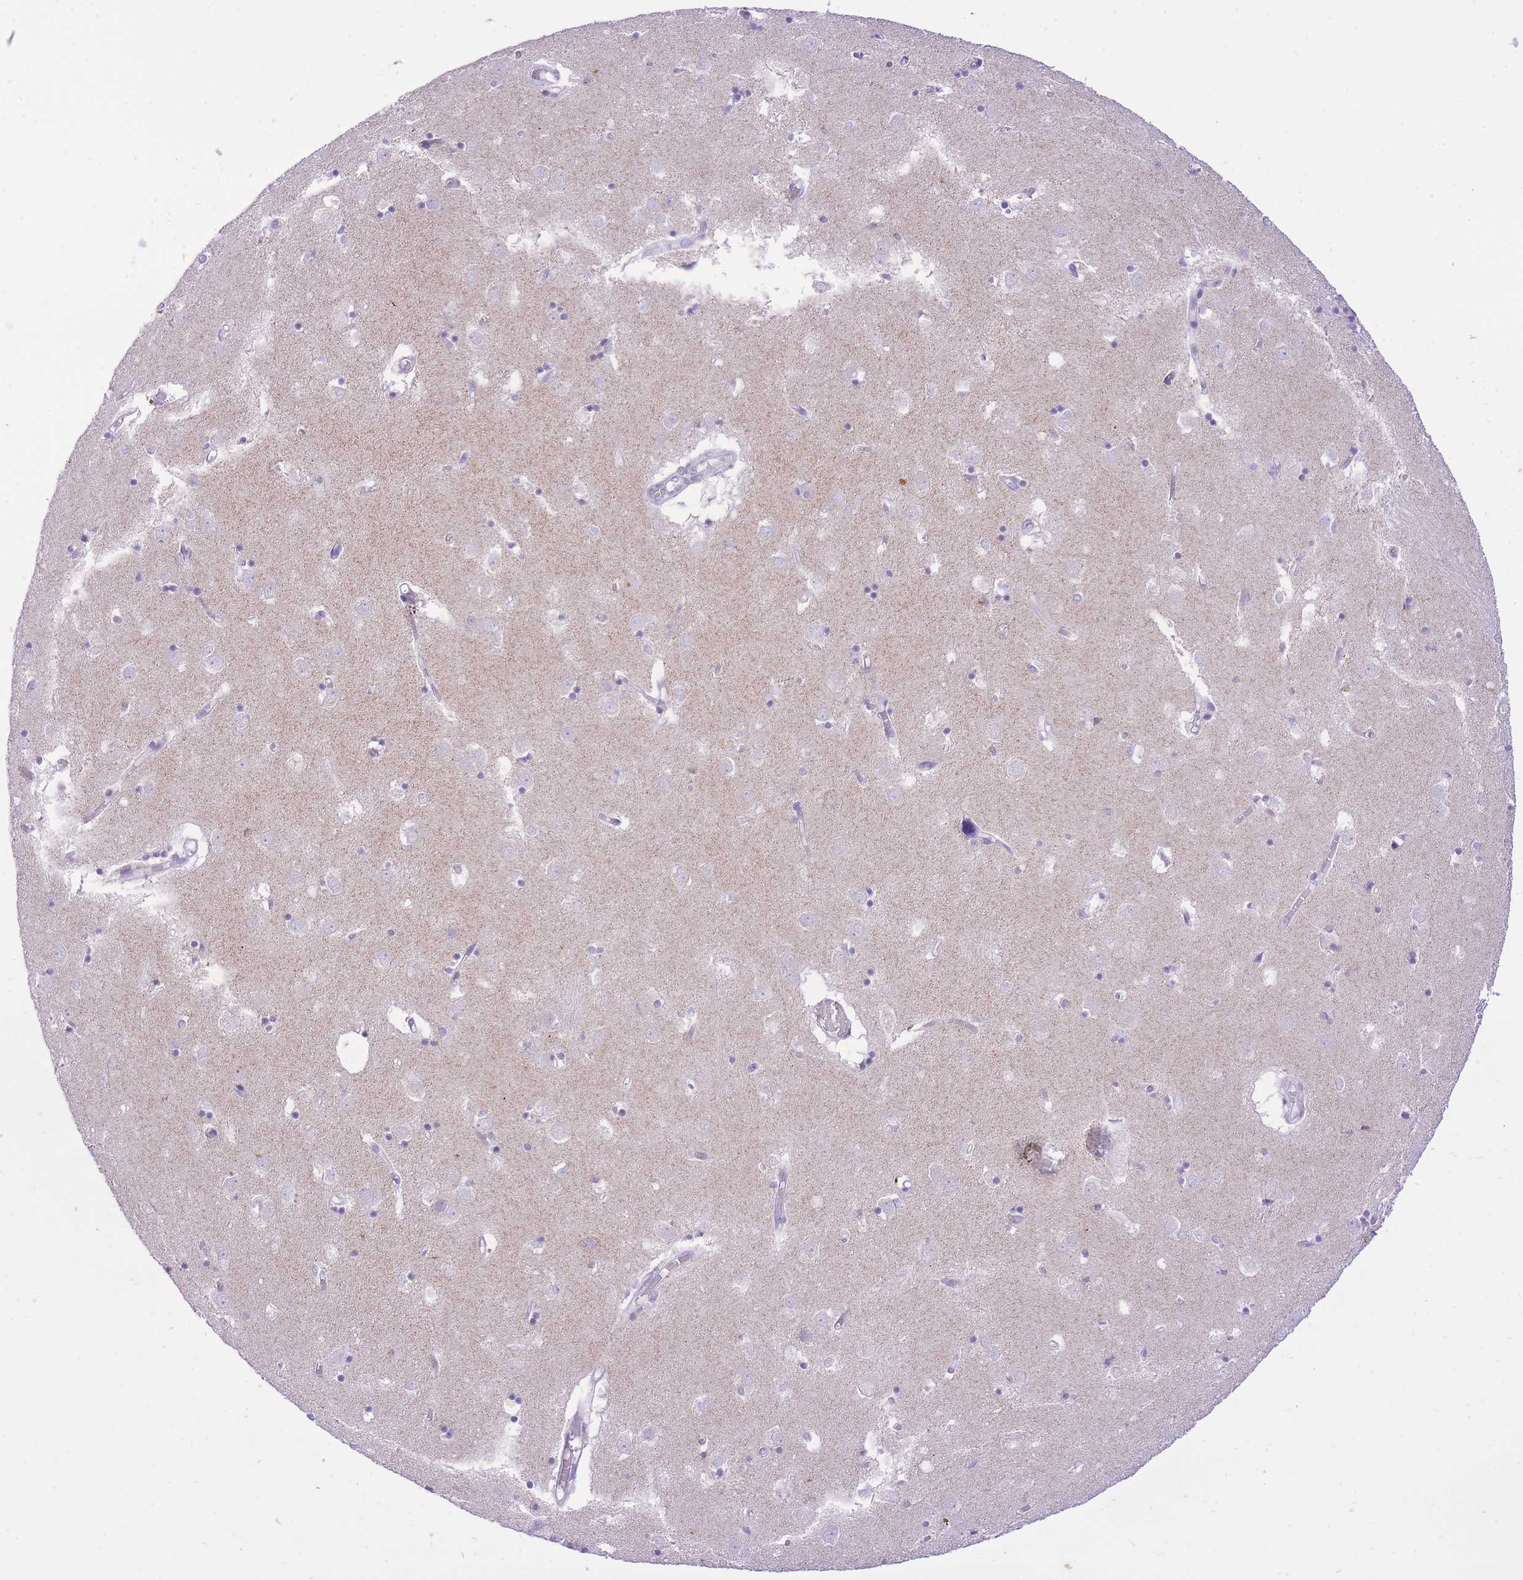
{"staining": {"intensity": "negative", "quantity": "none", "location": "none"}, "tissue": "caudate", "cell_type": "Glial cells", "image_type": "normal", "snomed": [{"axis": "morphology", "description": "Normal tissue, NOS"}, {"axis": "topography", "description": "Lateral ventricle wall"}], "caption": "This is a photomicrograph of immunohistochemistry staining of benign caudate, which shows no expression in glial cells. (DAB IHC with hematoxylin counter stain).", "gene": "DENND2D", "patient": {"sex": "male", "age": 70}}